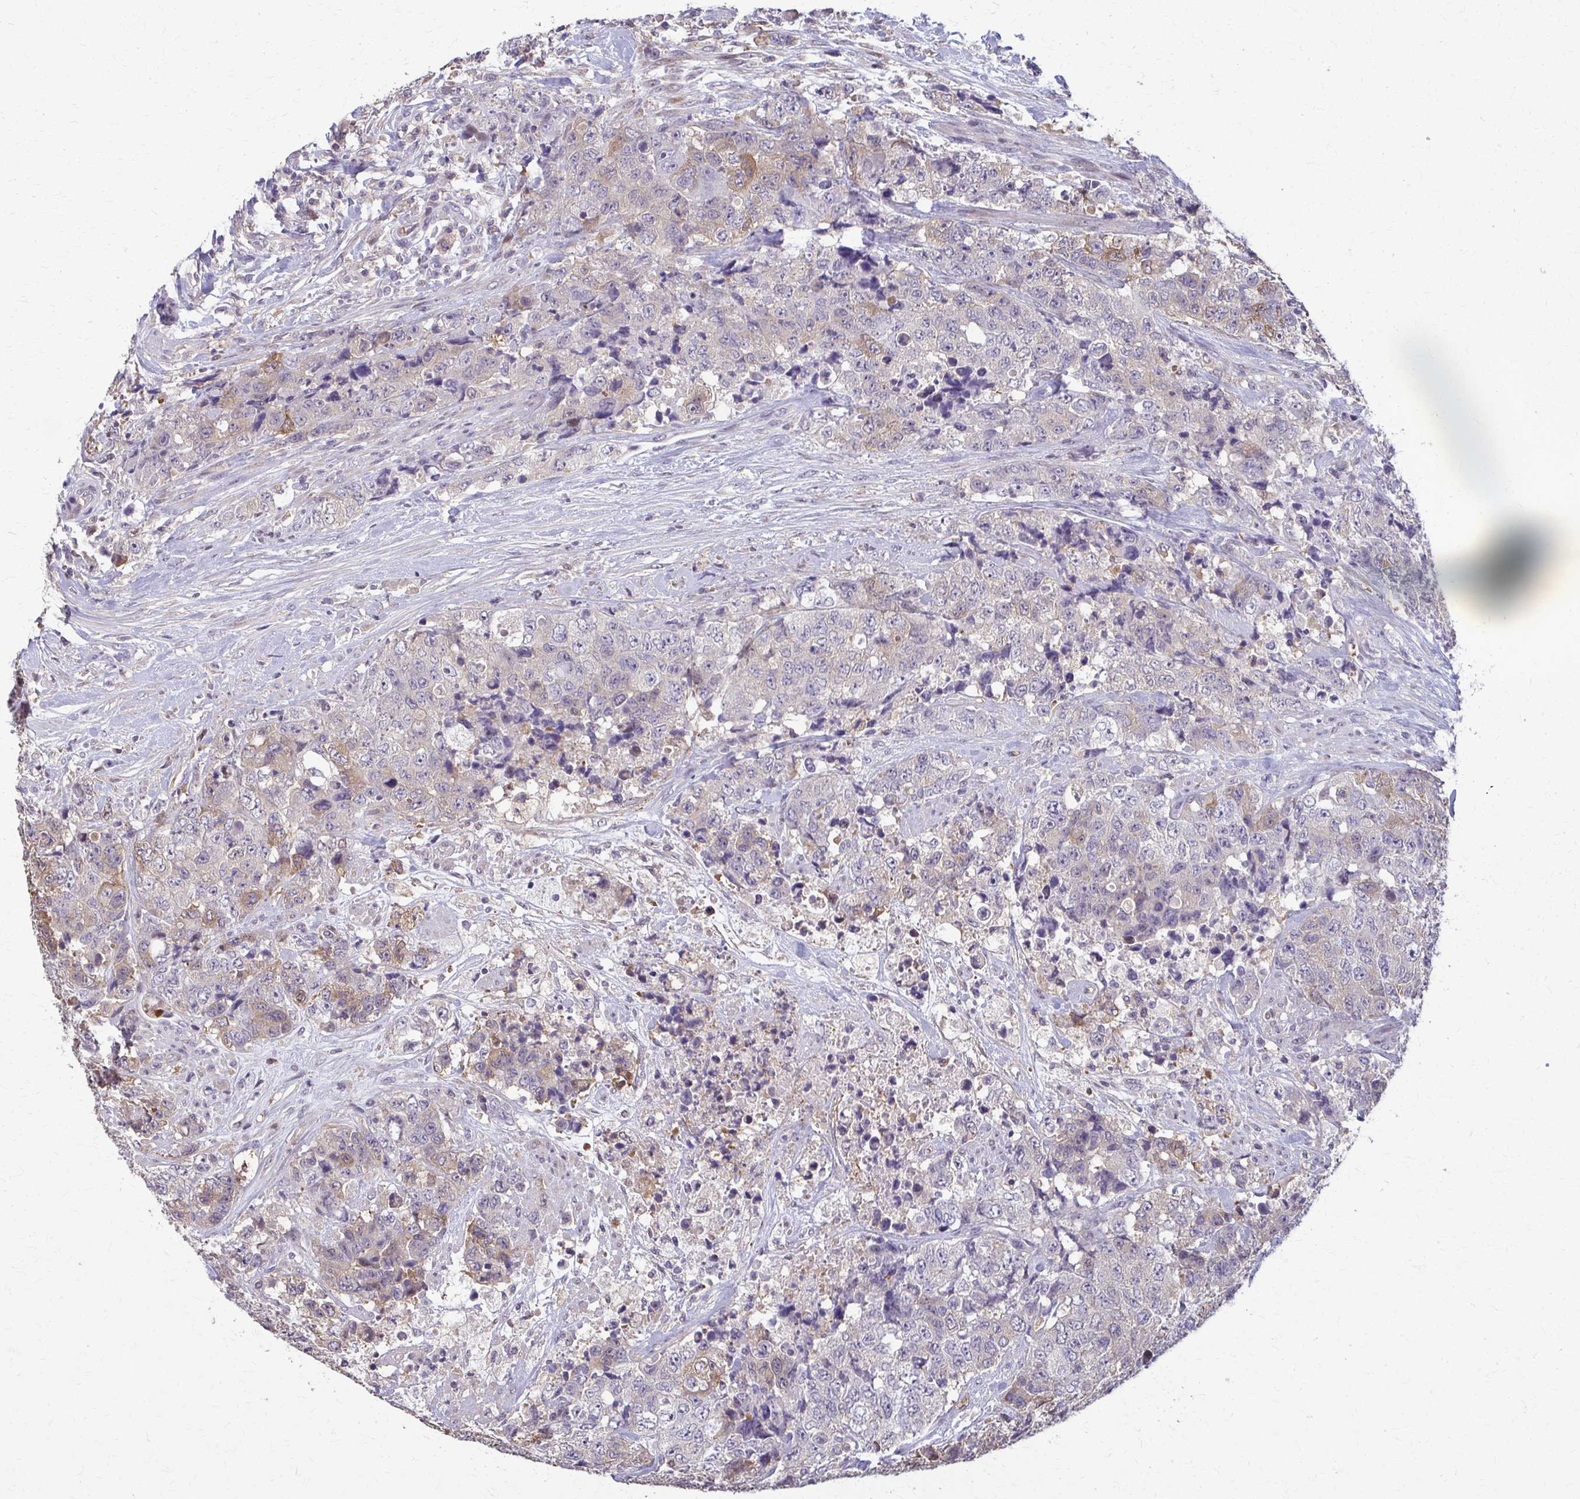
{"staining": {"intensity": "weak", "quantity": "<25%", "location": "cytoplasmic/membranous"}, "tissue": "urothelial cancer", "cell_type": "Tumor cells", "image_type": "cancer", "snomed": [{"axis": "morphology", "description": "Urothelial carcinoma, High grade"}, {"axis": "topography", "description": "Urinary bladder"}], "caption": "Immunohistochemical staining of urothelial cancer demonstrates no significant positivity in tumor cells.", "gene": "ZNF34", "patient": {"sex": "female", "age": 78}}